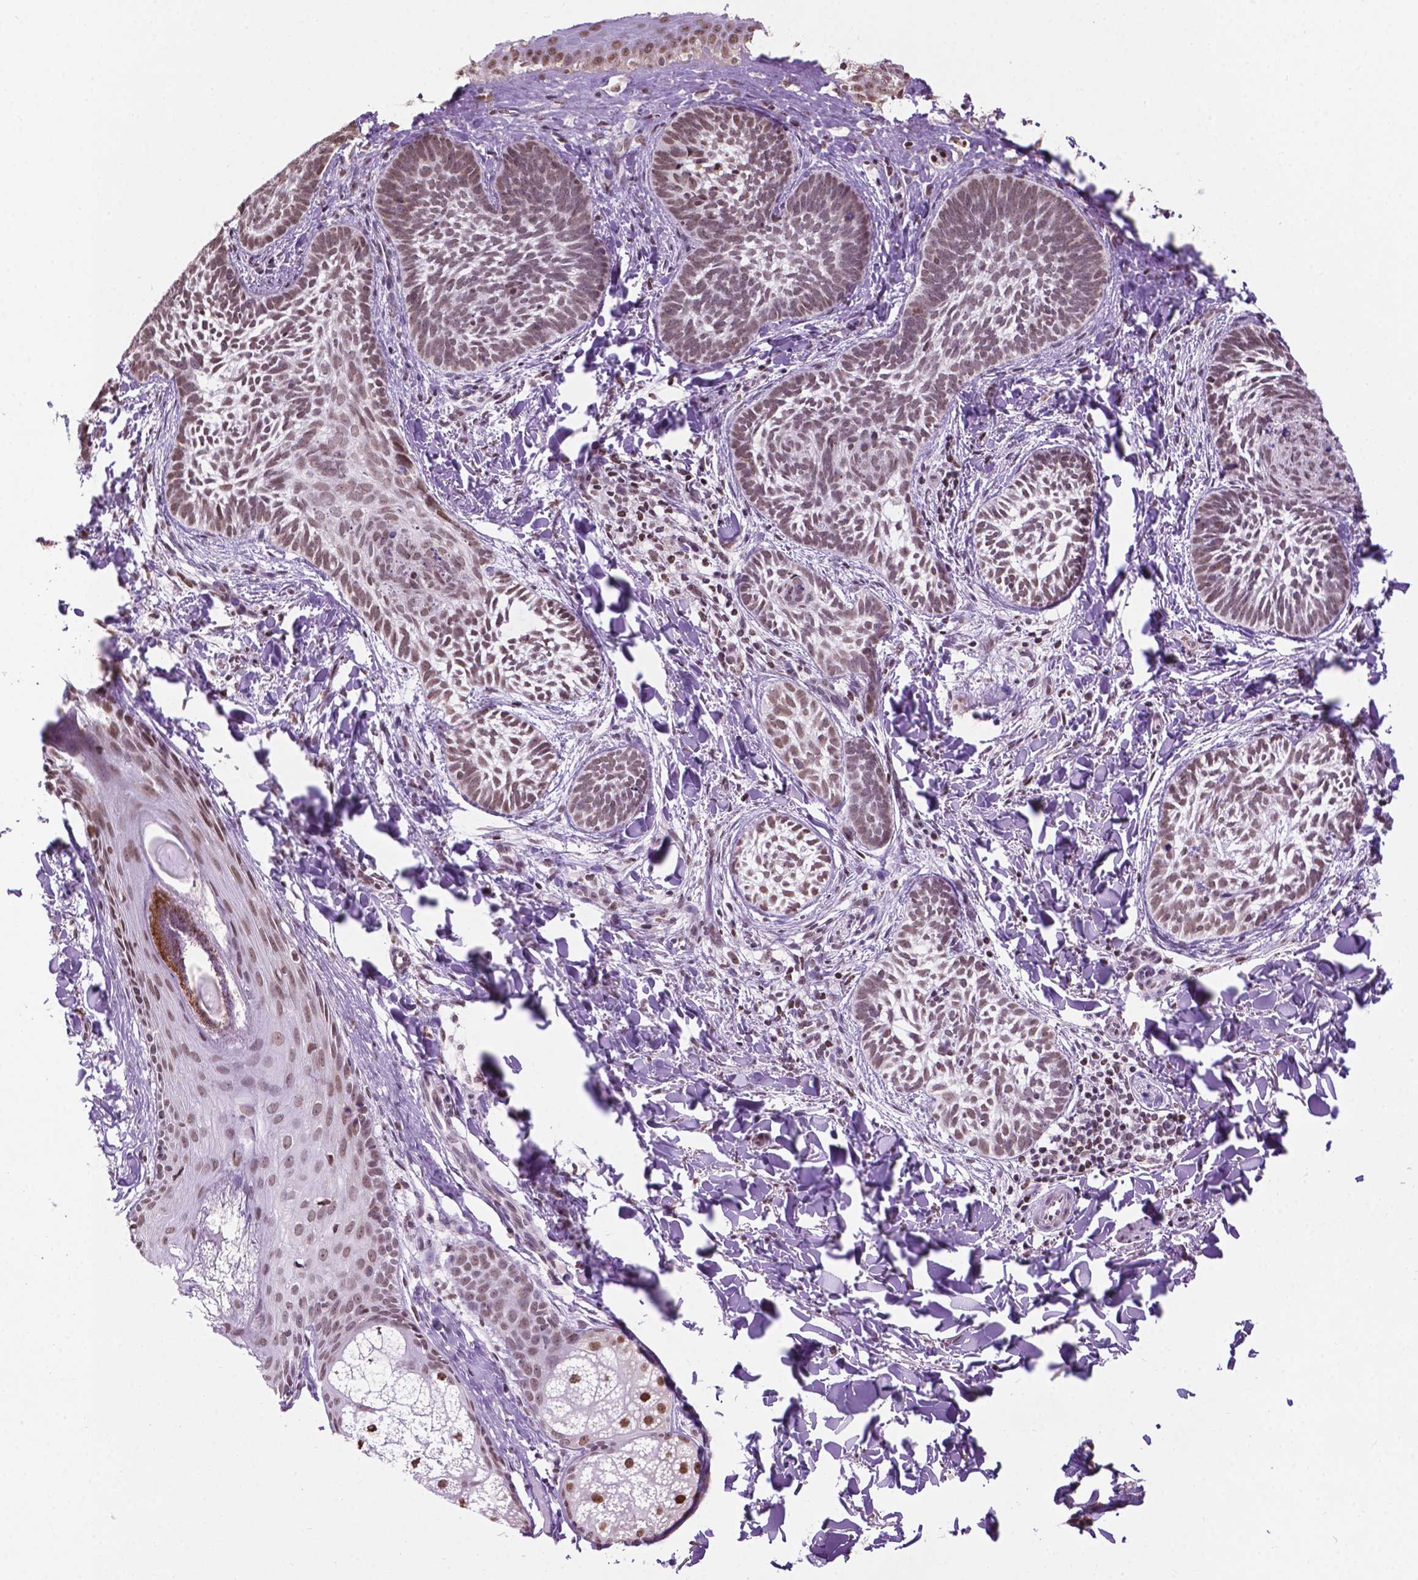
{"staining": {"intensity": "moderate", "quantity": ">75%", "location": "nuclear"}, "tissue": "skin cancer", "cell_type": "Tumor cells", "image_type": "cancer", "snomed": [{"axis": "morphology", "description": "Normal tissue, NOS"}, {"axis": "morphology", "description": "Basal cell carcinoma"}, {"axis": "topography", "description": "Skin"}], "caption": "DAB (3,3'-diaminobenzidine) immunohistochemical staining of human basal cell carcinoma (skin) exhibits moderate nuclear protein expression in about >75% of tumor cells. Immunohistochemistry (ihc) stains the protein in brown and the nuclei are stained blue.", "gene": "COL23A1", "patient": {"sex": "male", "age": 46}}